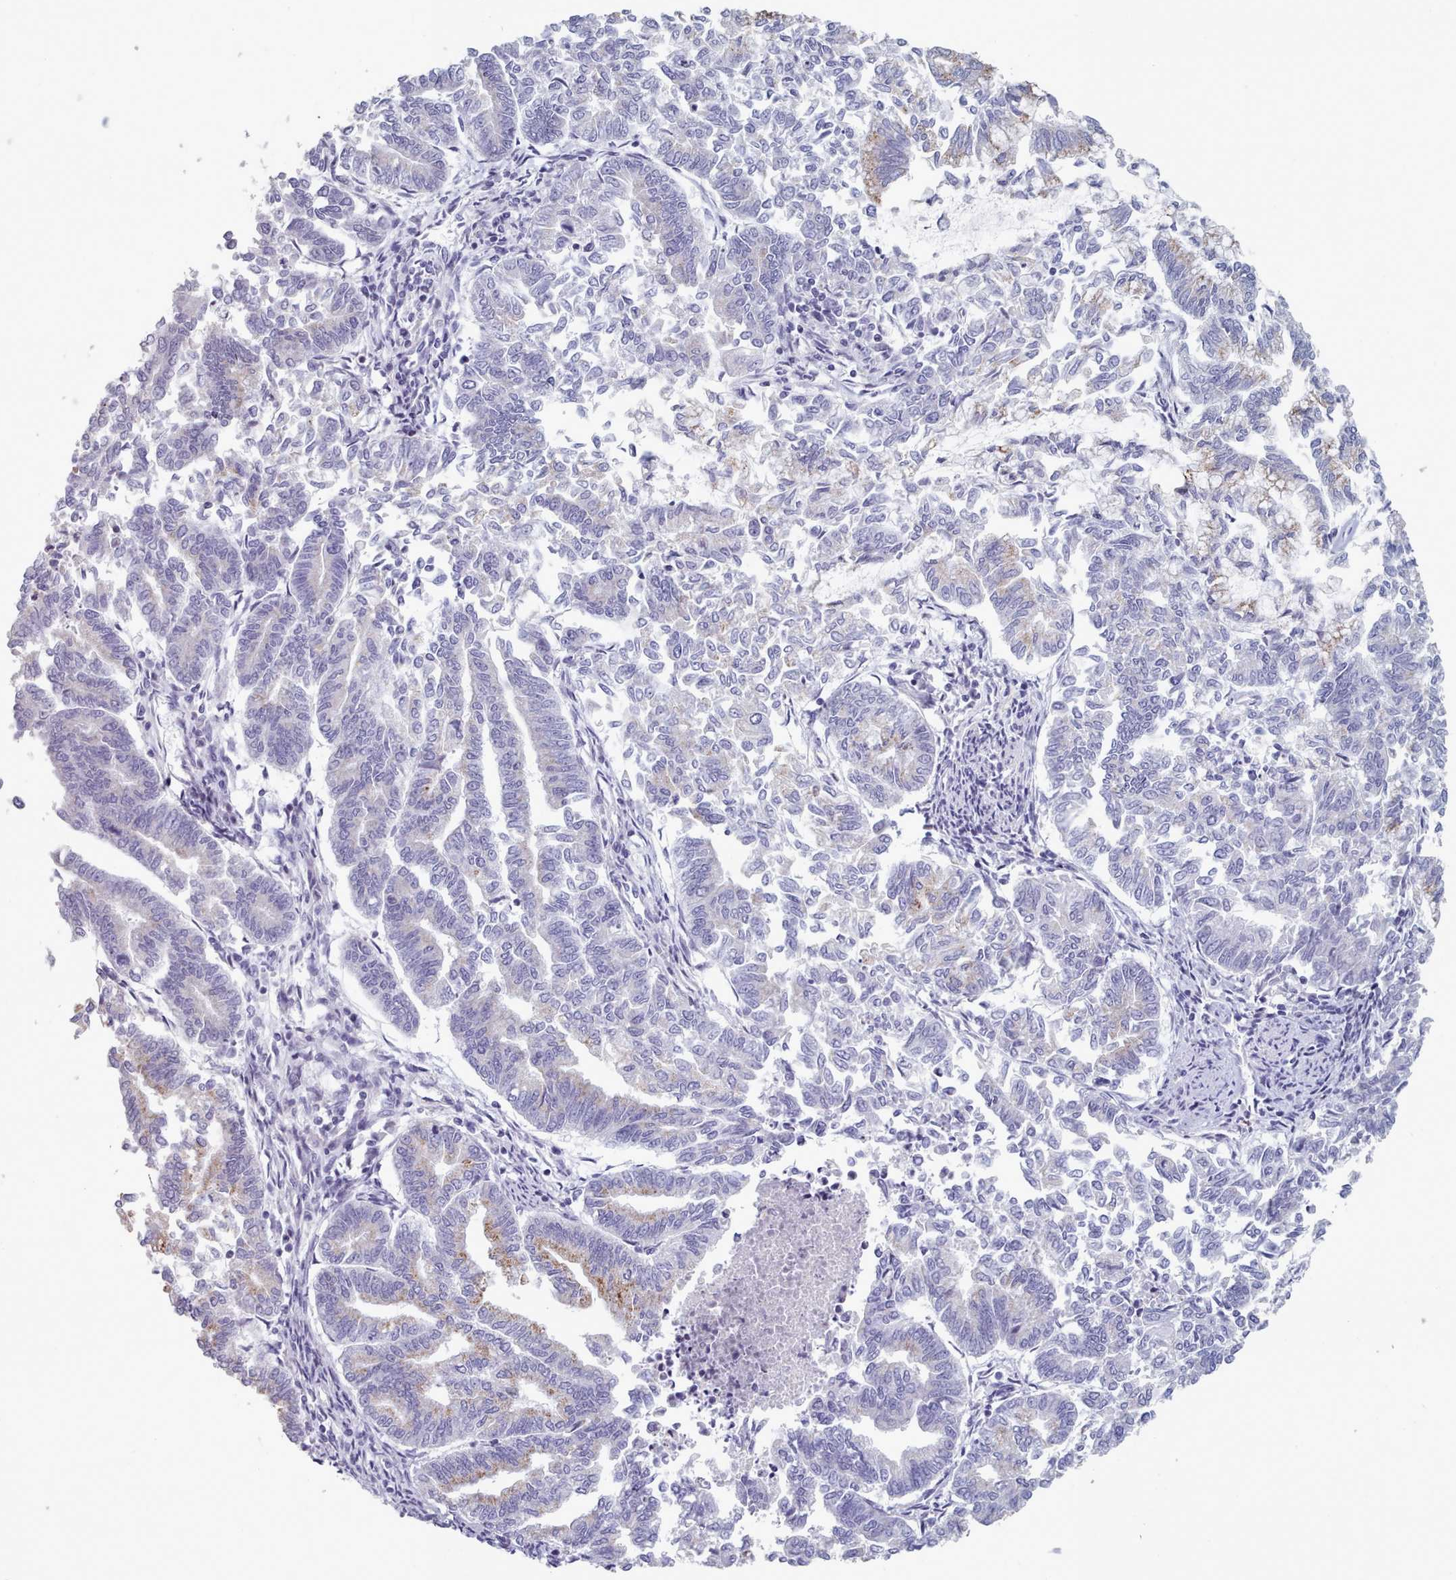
{"staining": {"intensity": "negative", "quantity": "none", "location": "none"}, "tissue": "endometrial cancer", "cell_type": "Tumor cells", "image_type": "cancer", "snomed": [{"axis": "morphology", "description": "Adenocarcinoma, NOS"}, {"axis": "topography", "description": "Endometrium"}], "caption": "DAB immunohistochemical staining of human endometrial cancer (adenocarcinoma) displays no significant staining in tumor cells.", "gene": "FAM170B", "patient": {"sex": "female", "age": 79}}